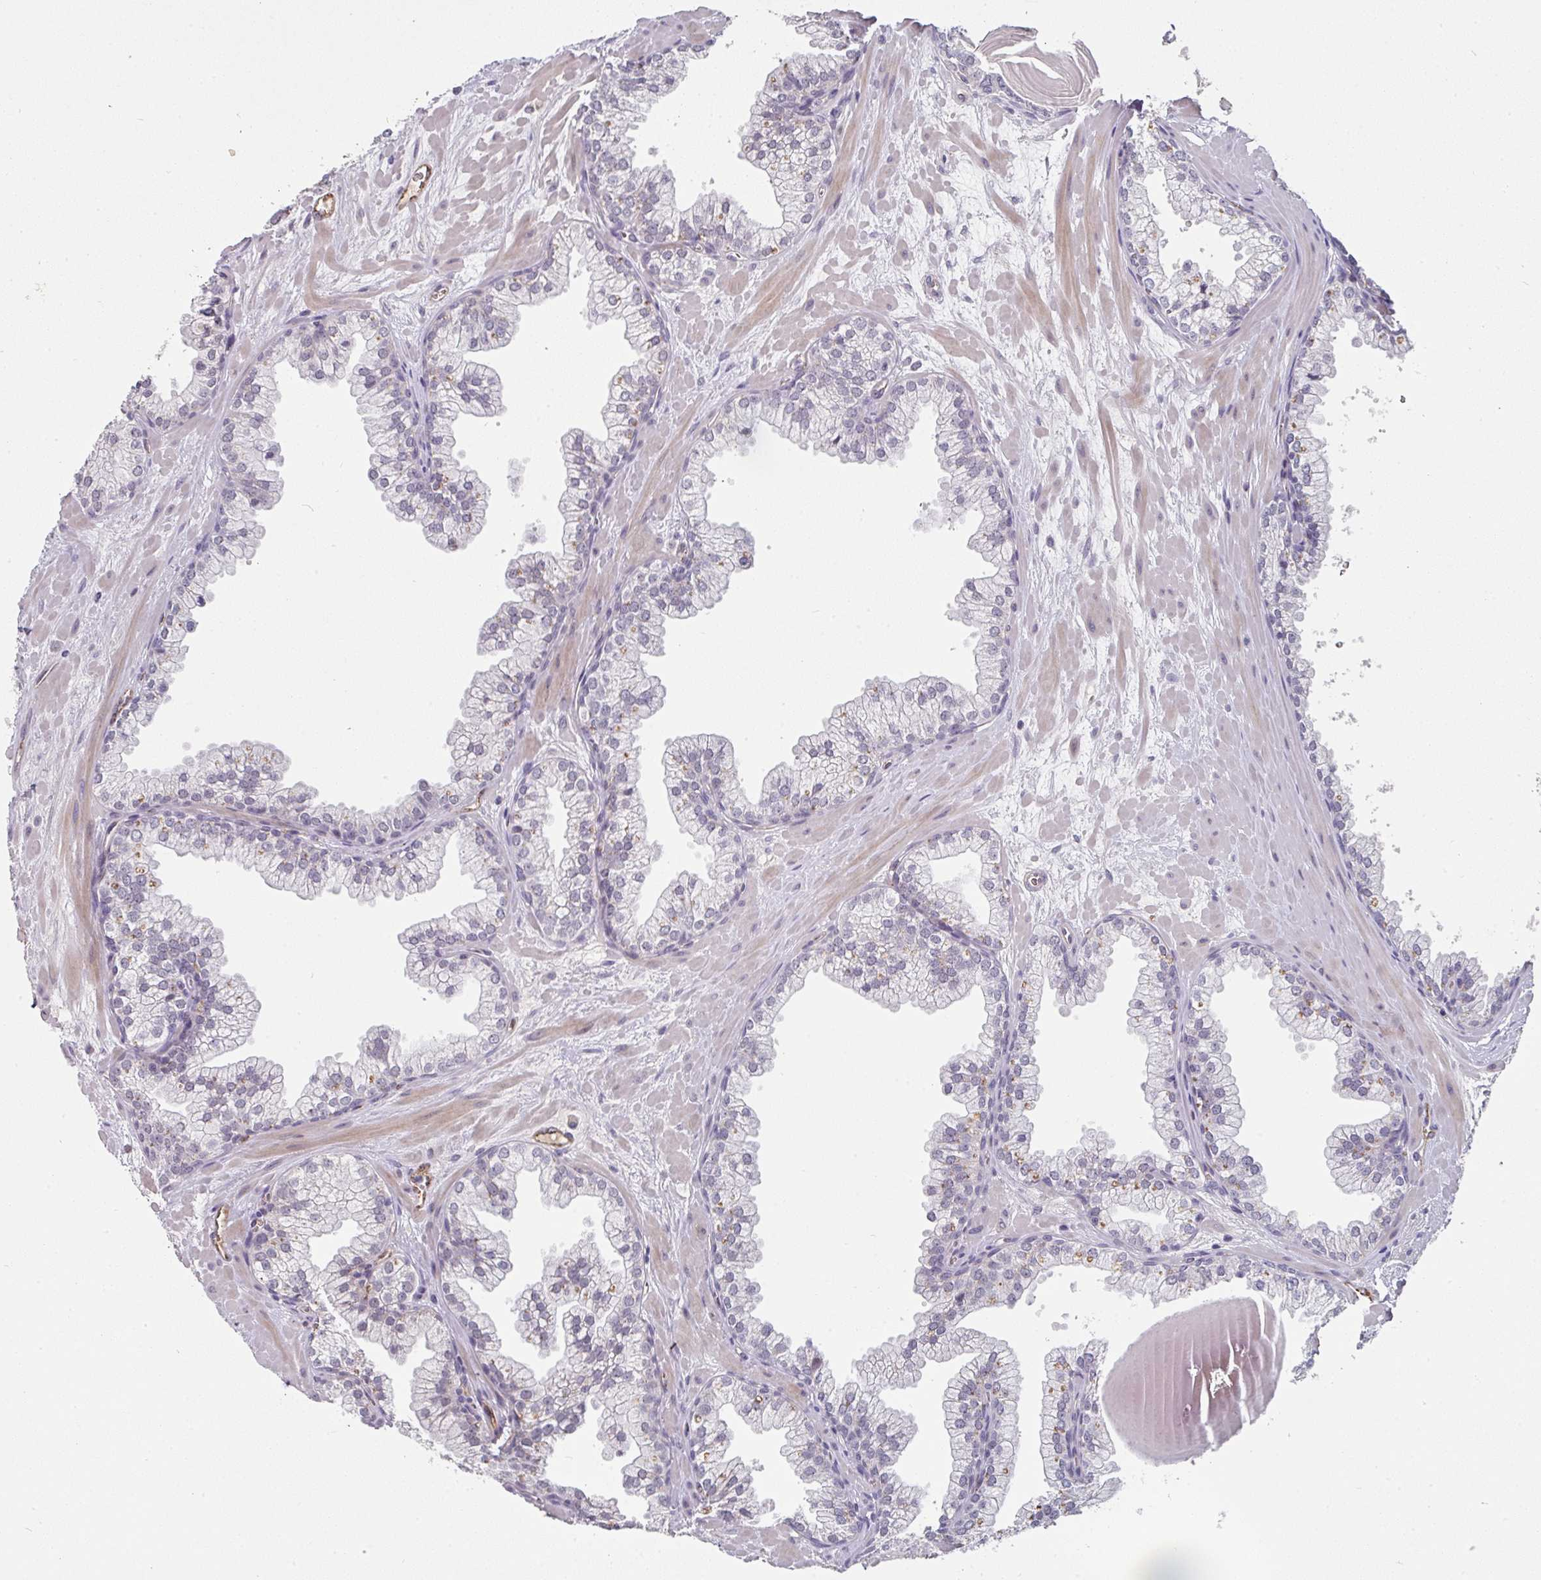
{"staining": {"intensity": "negative", "quantity": "none", "location": "none"}, "tissue": "prostate", "cell_type": "Glandular cells", "image_type": "normal", "snomed": [{"axis": "morphology", "description": "Normal tissue, NOS"}, {"axis": "topography", "description": "Prostate"}, {"axis": "topography", "description": "Peripheral nerve tissue"}], "caption": "A high-resolution histopathology image shows immunohistochemistry (IHC) staining of unremarkable prostate, which exhibits no significant positivity in glandular cells. Brightfield microscopy of immunohistochemistry (IHC) stained with DAB (brown) and hematoxylin (blue), captured at high magnification.", "gene": "SIDT2", "patient": {"sex": "male", "age": 61}}